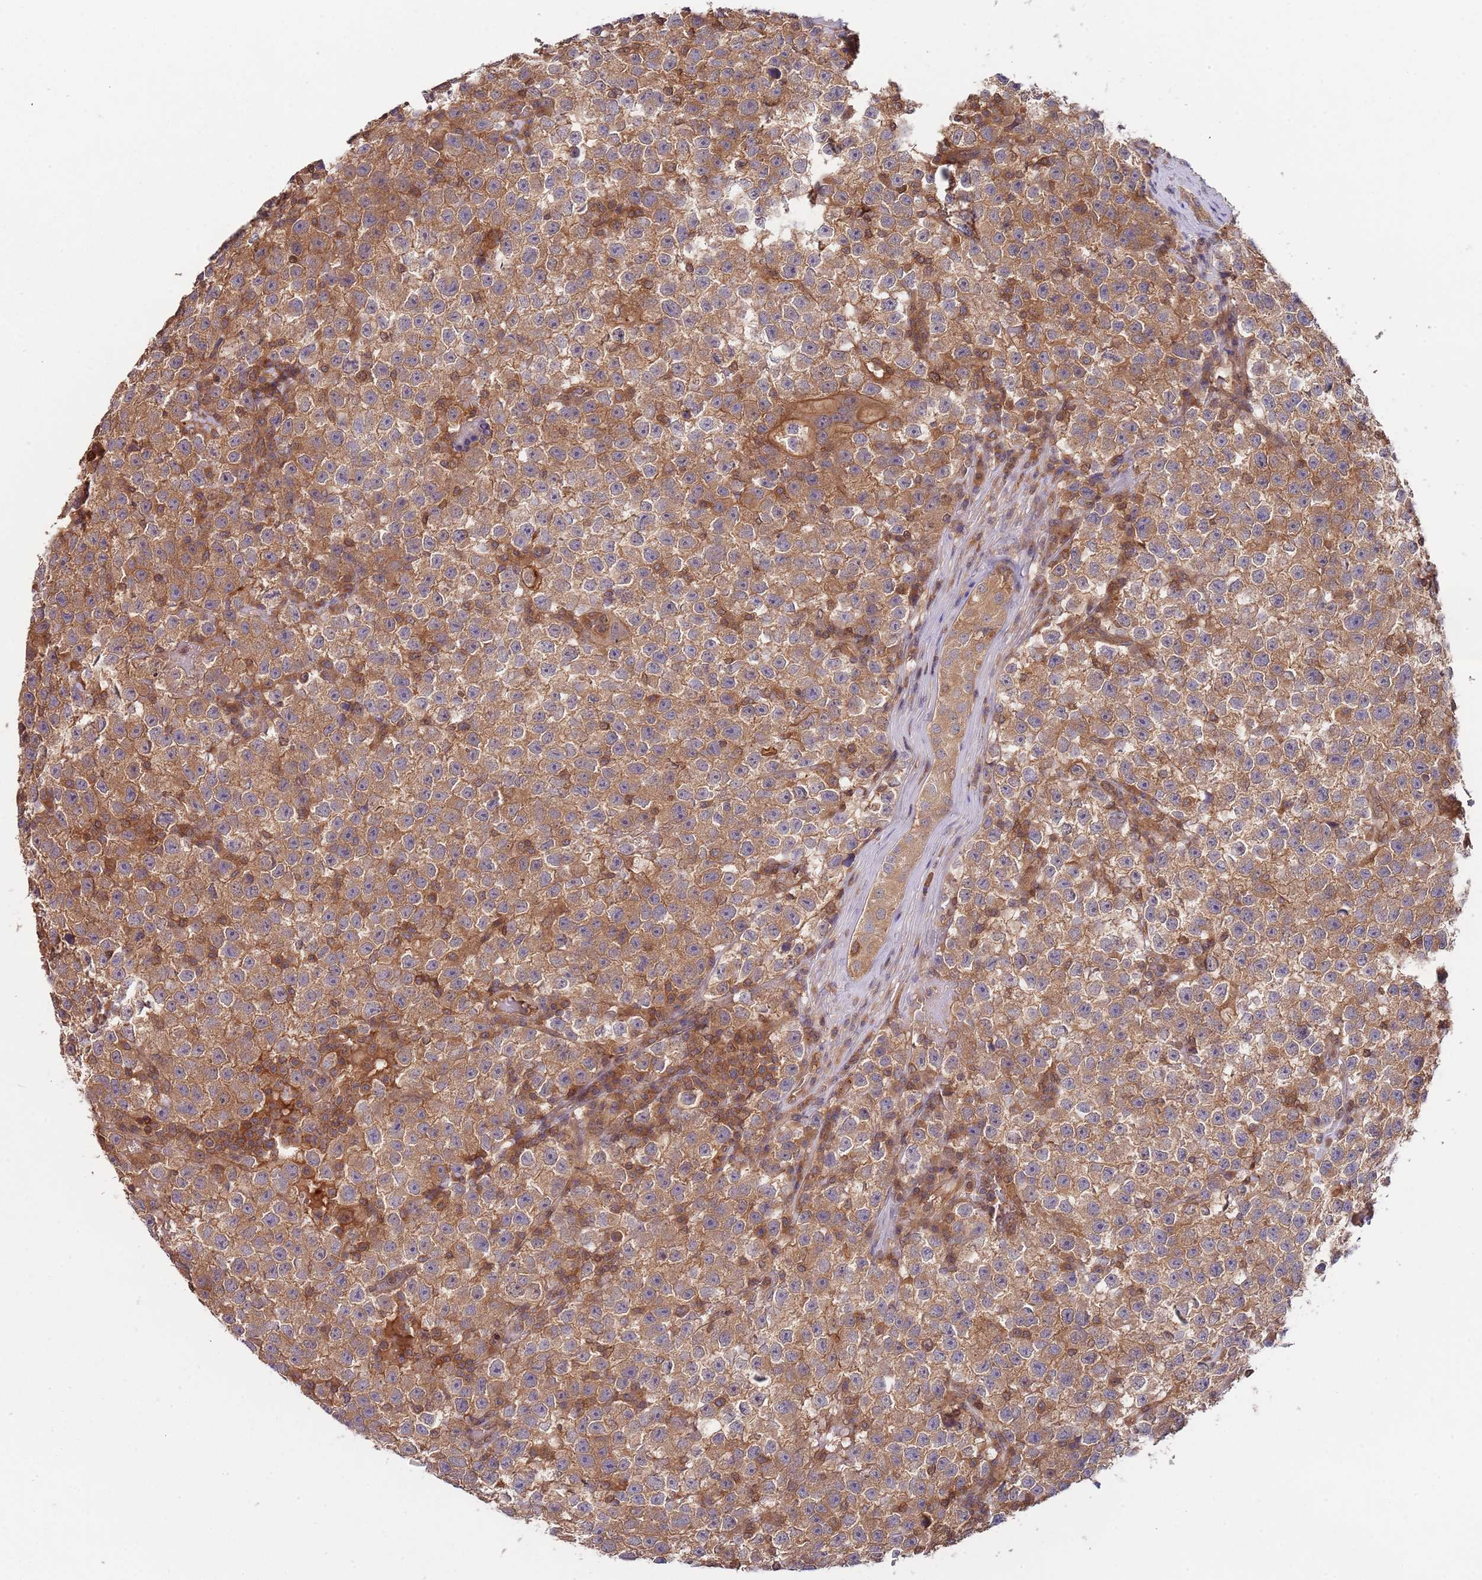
{"staining": {"intensity": "moderate", "quantity": ">75%", "location": "cytoplasmic/membranous"}, "tissue": "testis cancer", "cell_type": "Tumor cells", "image_type": "cancer", "snomed": [{"axis": "morphology", "description": "Seminoma, NOS"}, {"axis": "topography", "description": "Testis"}], "caption": "The photomicrograph displays immunohistochemical staining of testis cancer. There is moderate cytoplasmic/membranous staining is seen in approximately >75% of tumor cells.", "gene": "GSDMD", "patient": {"sex": "male", "age": 22}}